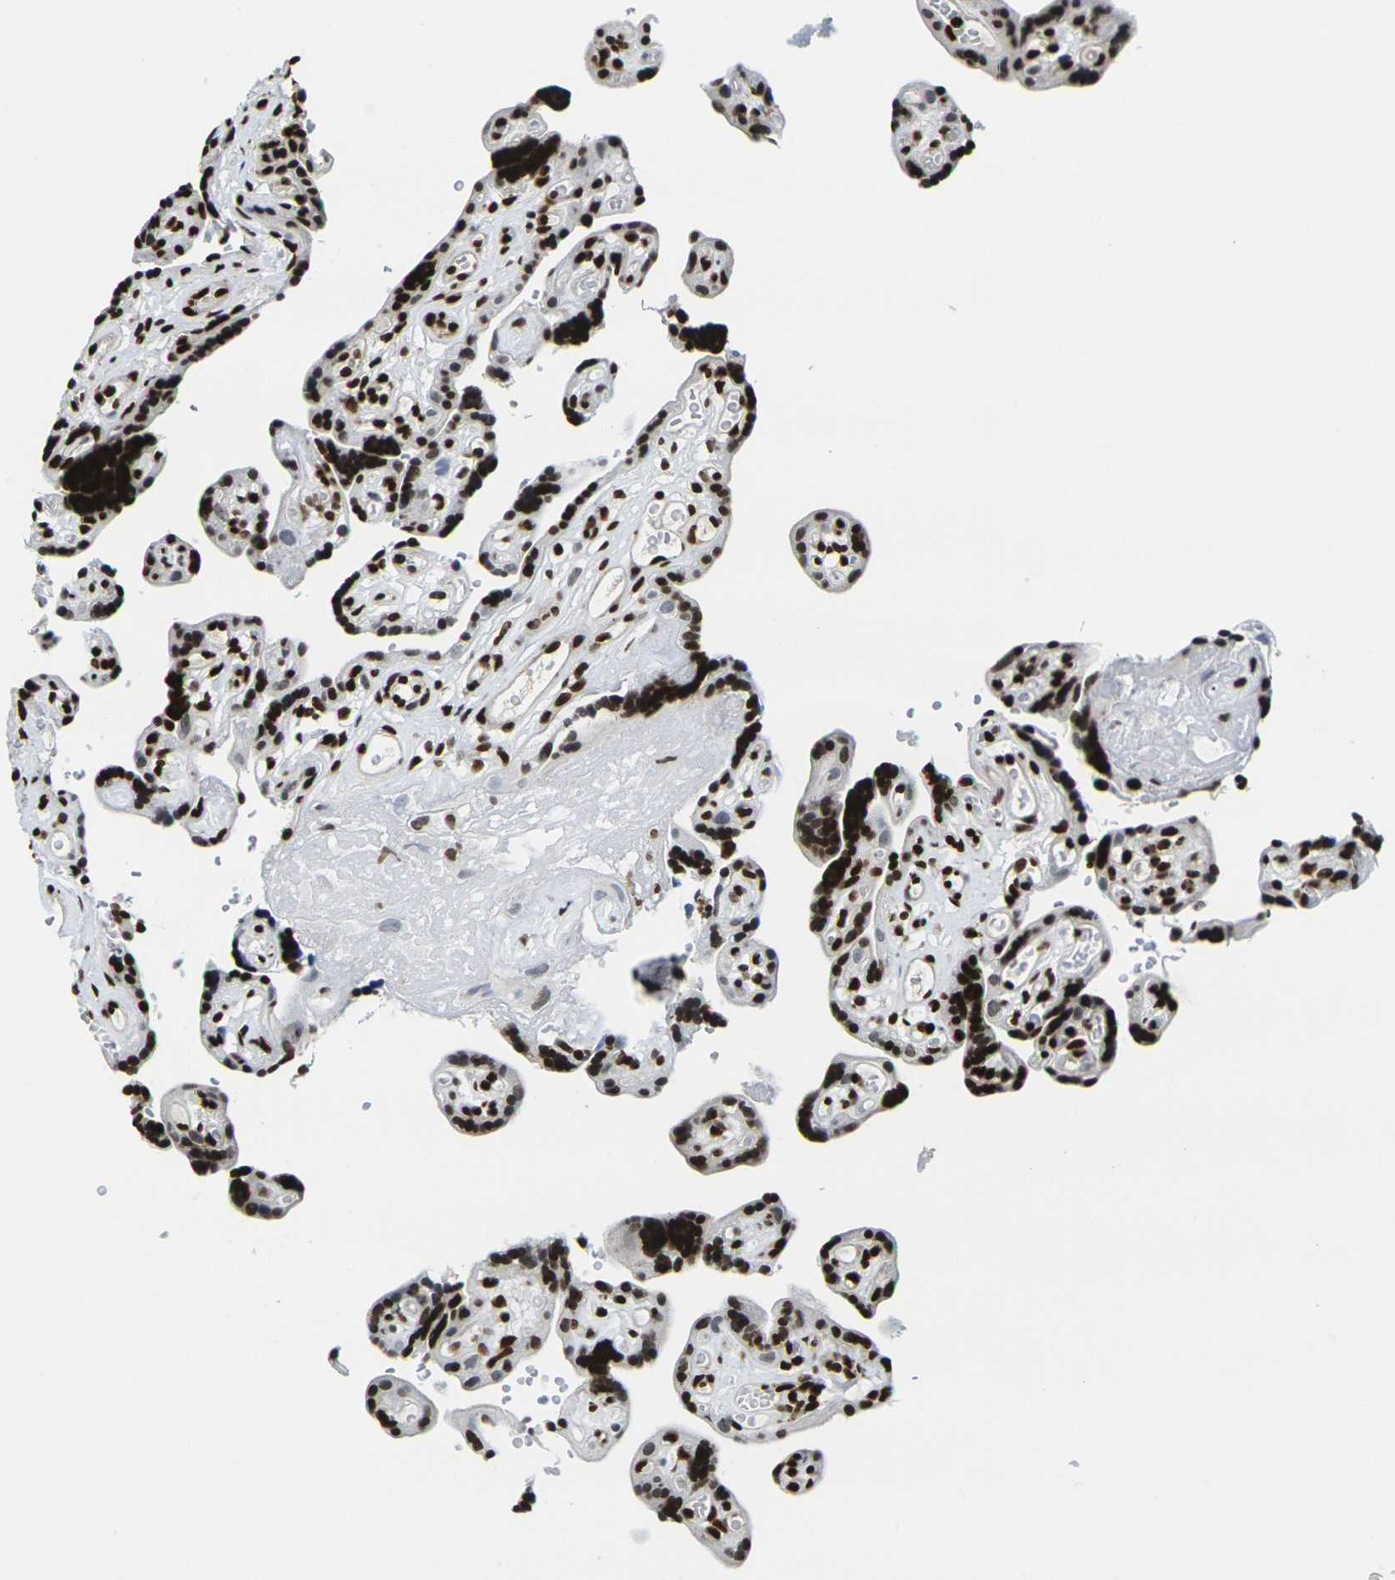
{"staining": {"intensity": "strong", "quantity": "<25%", "location": "nuclear"}, "tissue": "placenta", "cell_type": "Trophoblastic cells", "image_type": "normal", "snomed": [{"axis": "morphology", "description": "Normal tissue, NOS"}, {"axis": "topography", "description": "Placenta"}], "caption": "Normal placenta reveals strong nuclear expression in about <25% of trophoblastic cells.", "gene": "H1", "patient": {"sex": "female", "age": 30}}